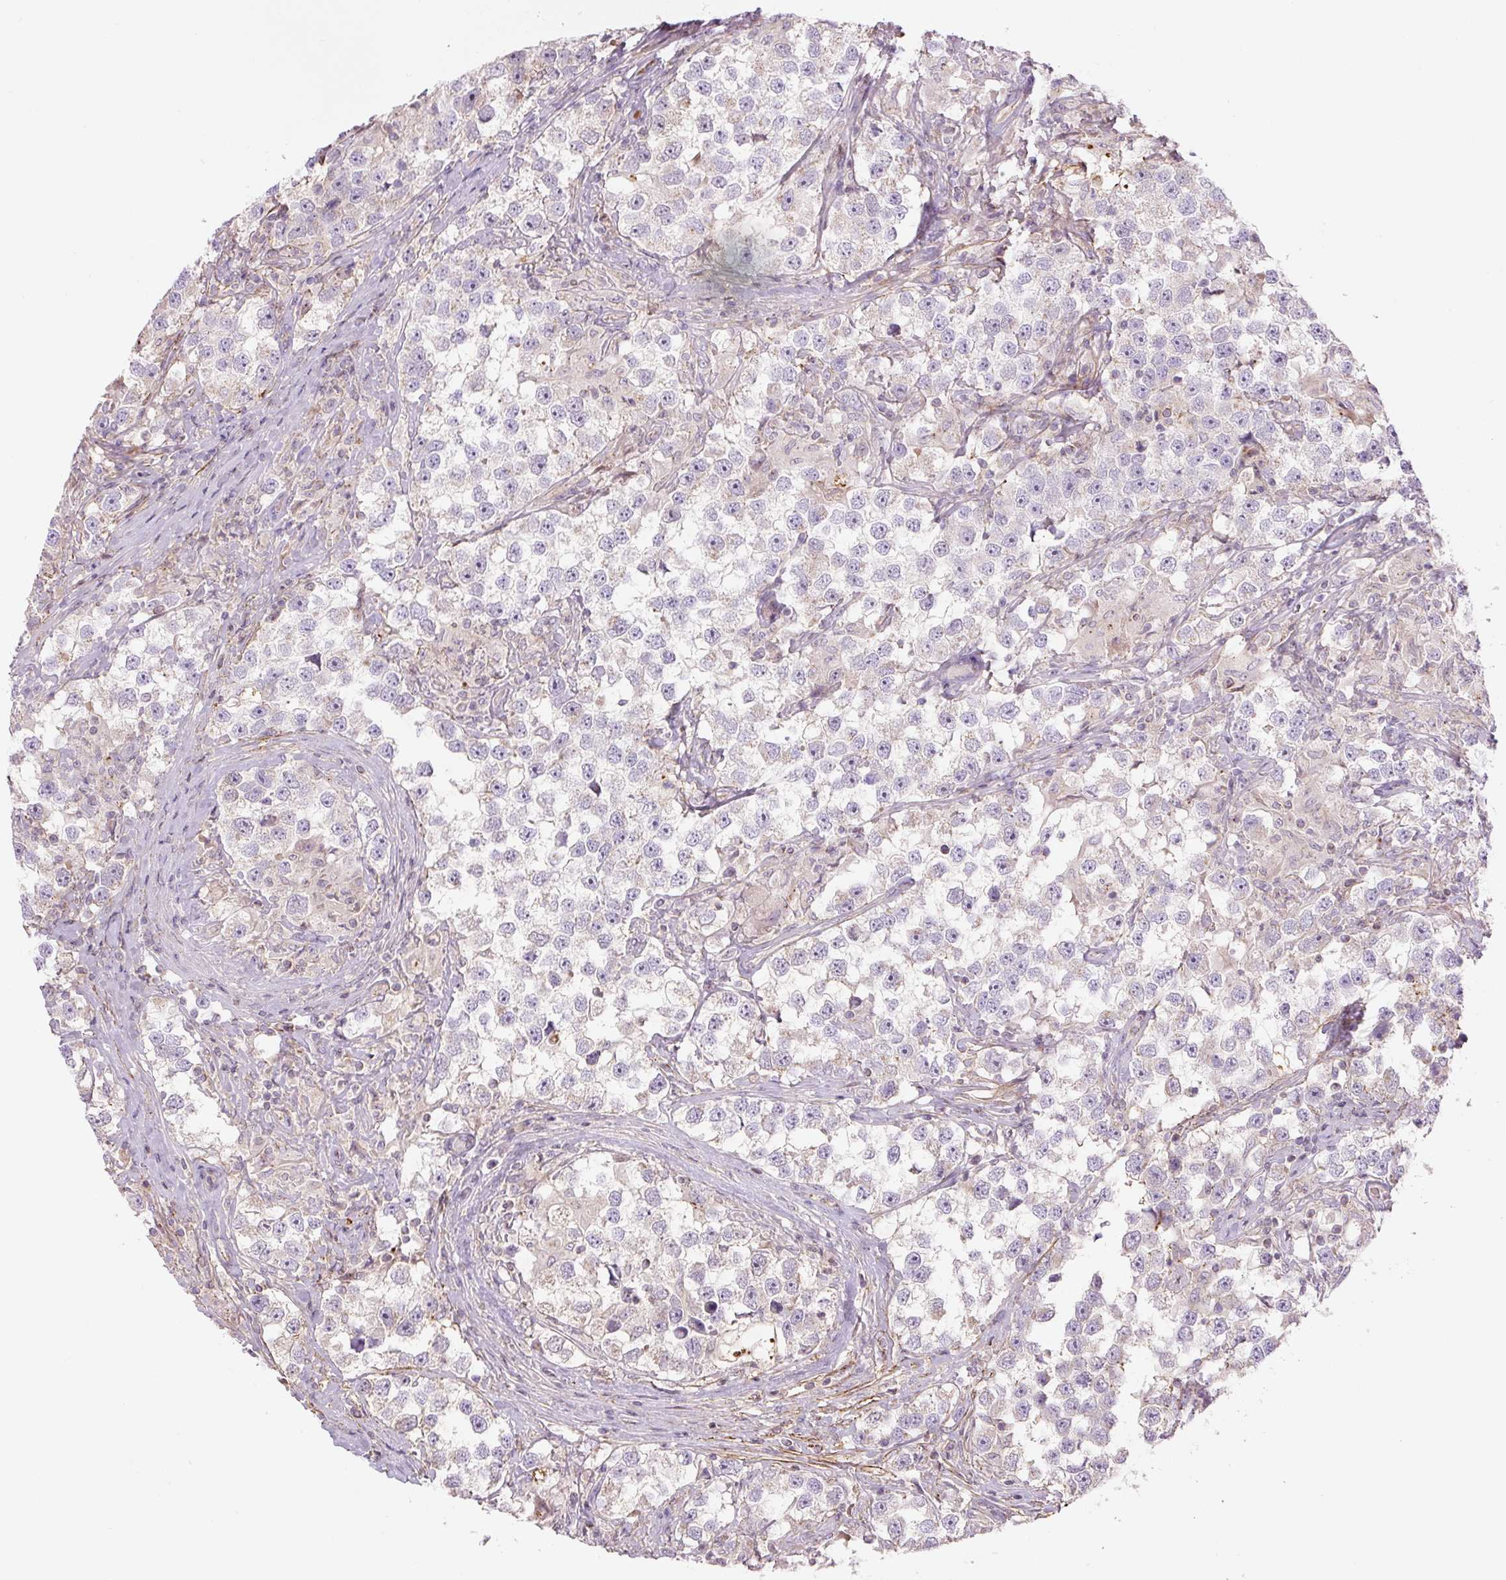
{"staining": {"intensity": "weak", "quantity": "<25%", "location": "cytoplasmic/membranous"}, "tissue": "testis cancer", "cell_type": "Tumor cells", "image_type": "cancer", "snomed": [{"axis": "morphology", "description": "Seminoma, NOS"}, {"axis": "topography", "description": "Testis"}], "caption": "Immunohistochemistry photomicrograph of neoplastic tissue: human testis seminoma stained with DAB (3,3'-diaminobenzidine) exhibits no significant protein positivity in tumor cells.", "gene": "CCNI2", "patient": {"sex": "male", "age": 46}}